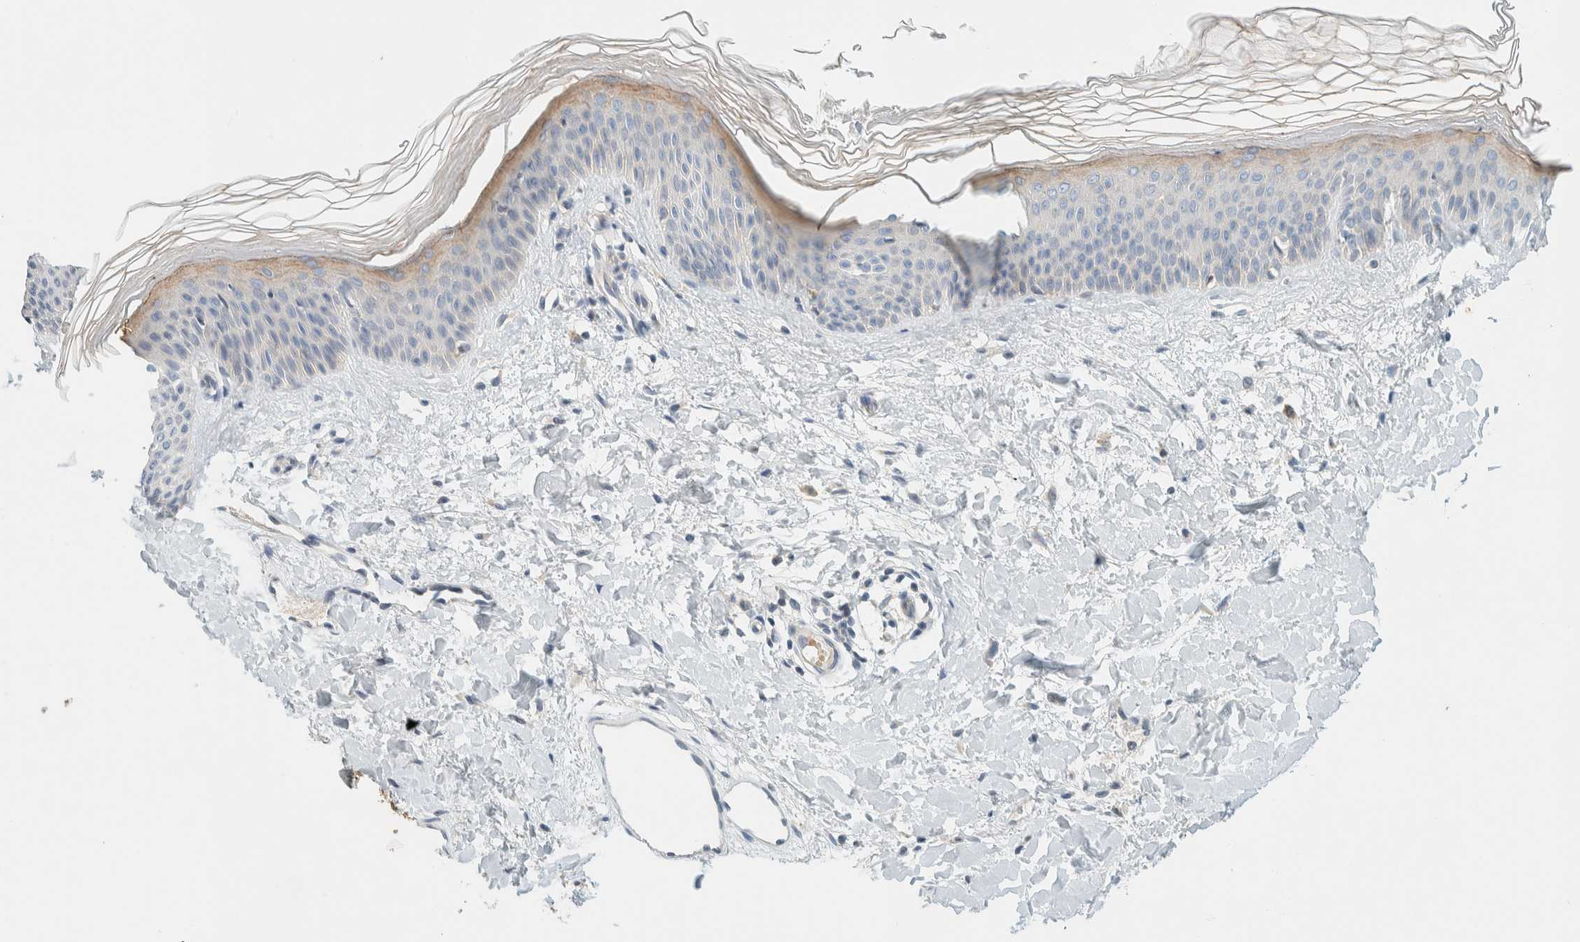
{"staining": {"intensity": "negative", "quantity": "none", "location": "none"}, "tissue": "skin", "cell_type": "Fibroblasts", "image_type": "normal", "snomed": [{"axis": "morphology", "description": "Normal tissue, NOS"}, {"axis": "morphology", "description": "Malignant melanoma, Metastatic site"}, {"axis": "topography", "description": "Skin"}], "caption": "Image shows no significant protein positivity in fibroblasts of unremarkable skin. The staining is performed using DAB brown chromogen with nuclei counter-stained in using hematoxylin.", "gene": "SUMF2", "patient": {"sex": "male", "age": 41}}